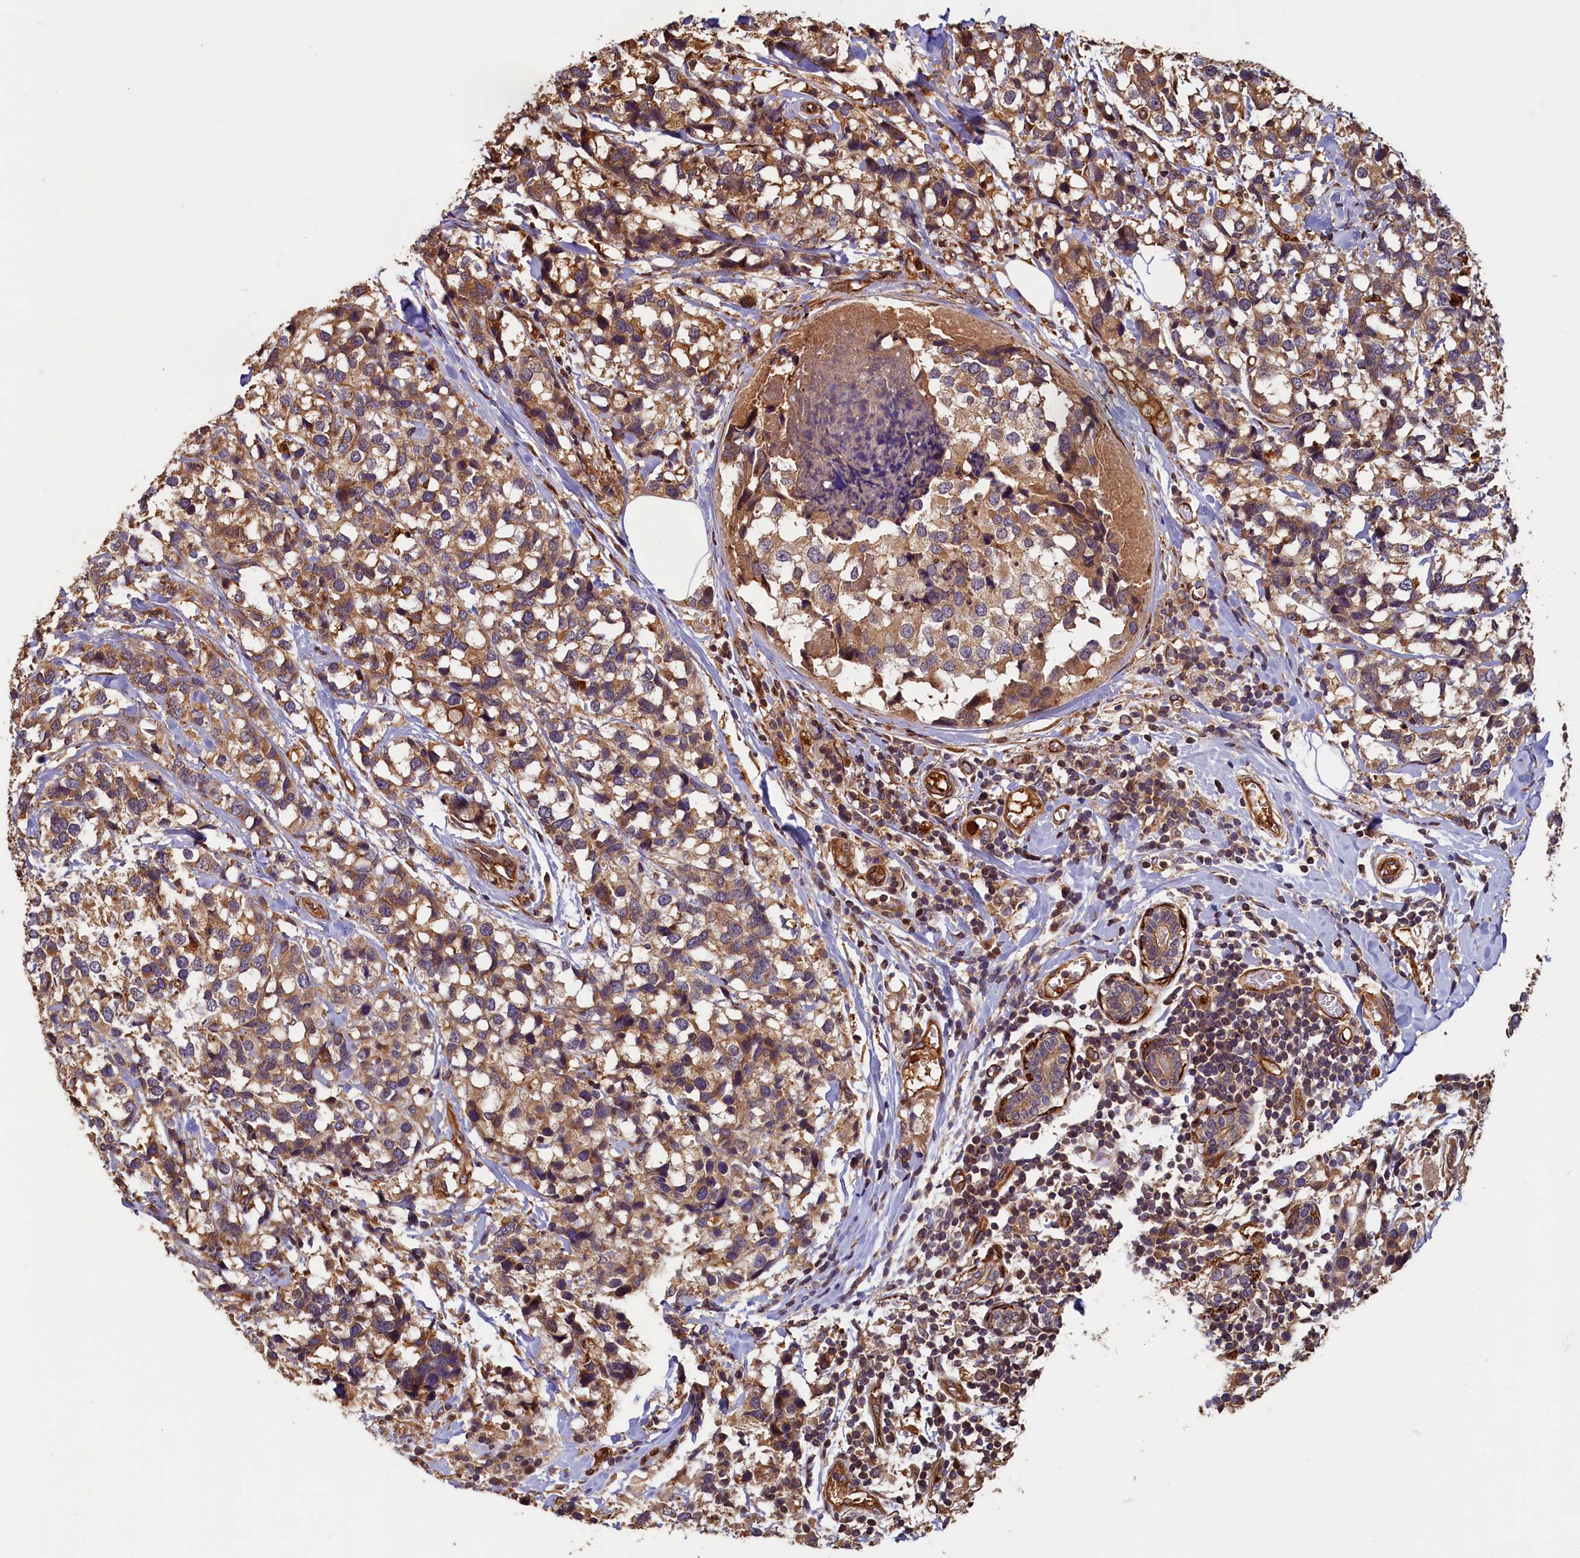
{"staining": {"intensity": "moderate", "quantity": ">75%", "location": "cytoplasmic/membranous"}, "tissue": "breast cancer", "cell_type": "Tumor cells", "image_type": "cancer", "snomed": [{"axis": "morphology", "description": "Lobular carcinoma"}, {"axis": "topography", "description": "Breast"}], "caption": "An IHC photomicrograph of tumor tissue is shown. Protein staining in brown labels moderate cytoplasmic/membranous positivity in breast cancer (lobular carcinoma) within tumor cells.", "gene": "CCDC102B", "patient": {"sex": "female", "age": 59}}